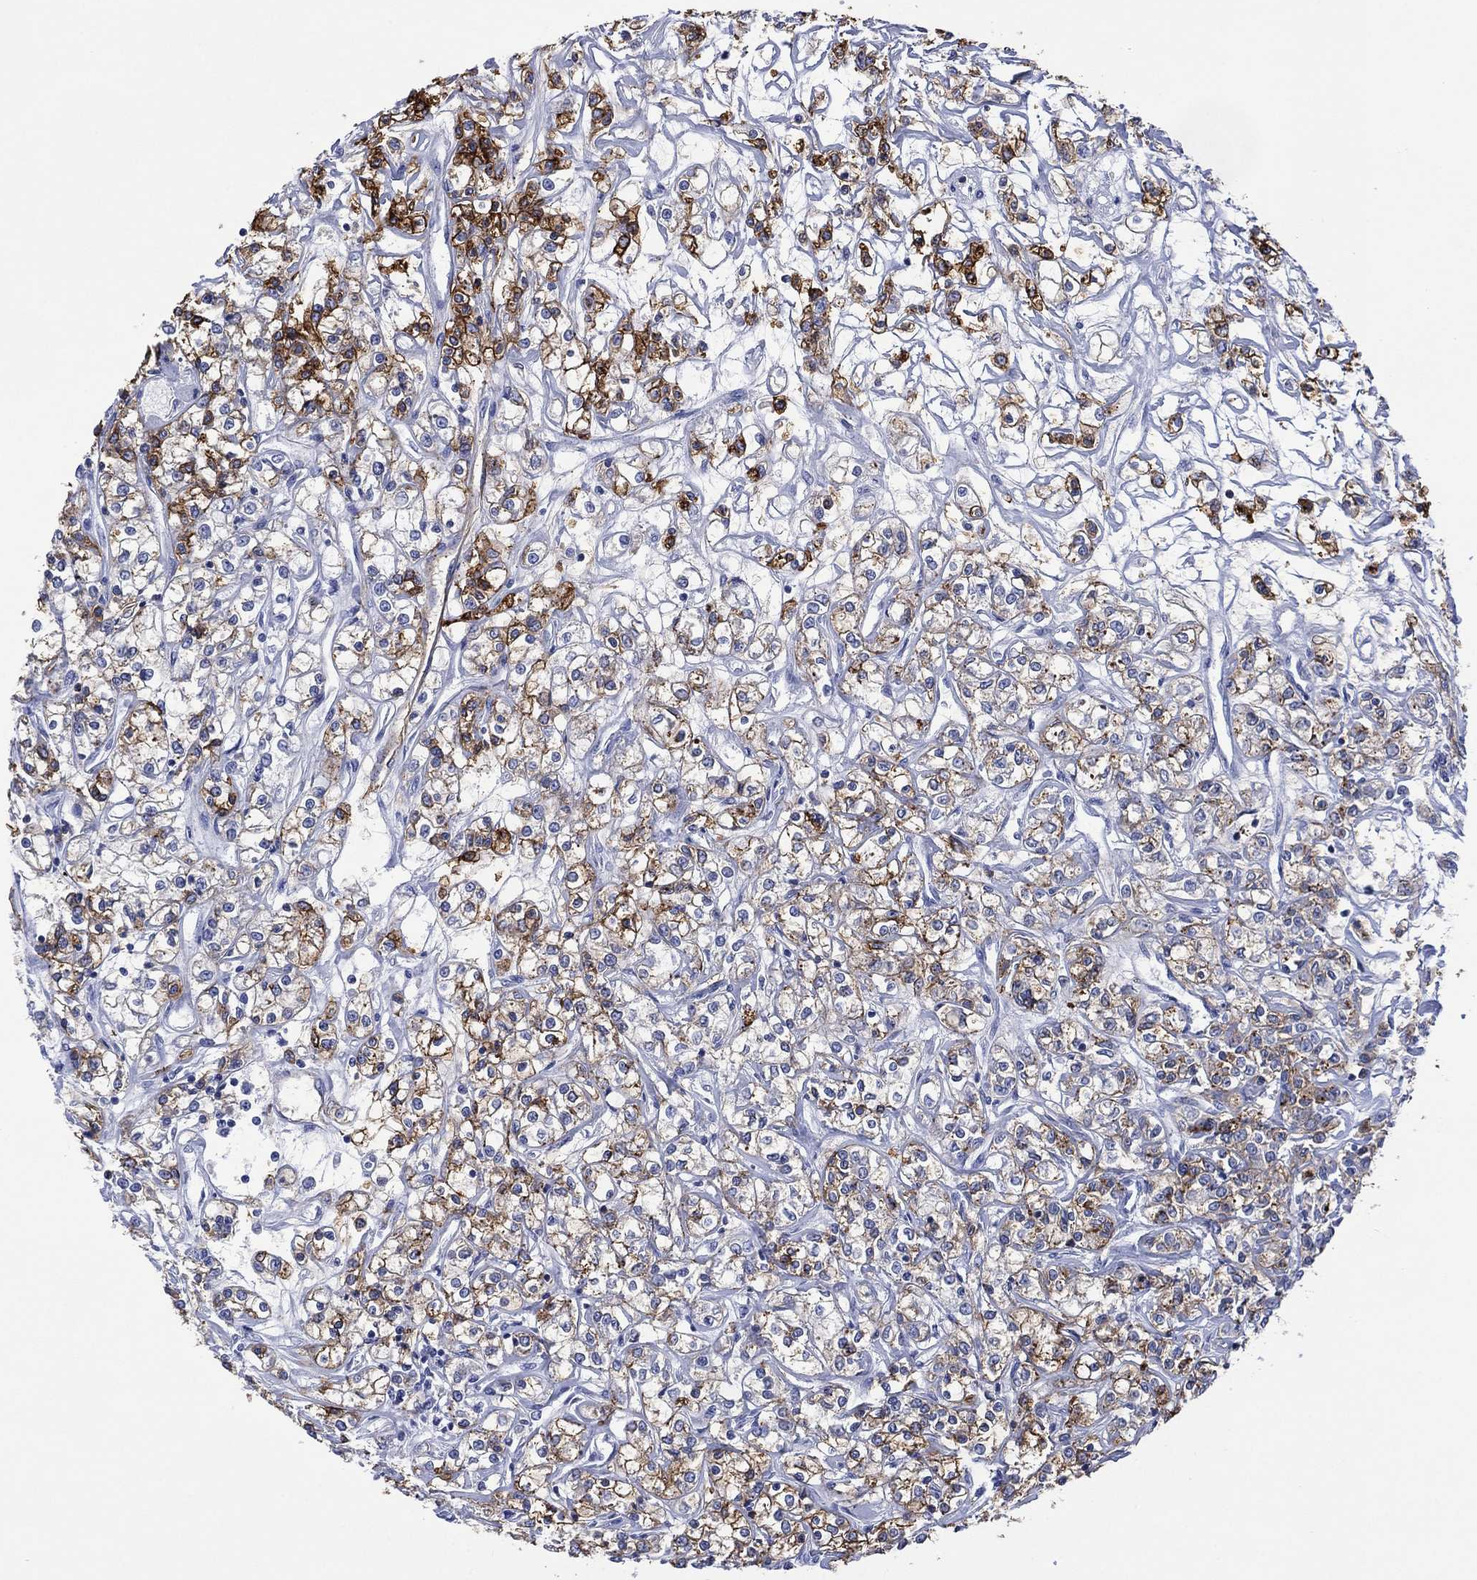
{"staining": {"intensity": "strong", "quantity": "<25%", "location": "cytoplasmic/membranous"}, "tissue": "renal cancer", "cell_type": "Tumor cells", "image_type": "cancer", "snomed": [{"axis": "morphology", "description": "Adenocarcinoma, NOS"}, {"axis": "topography", "description": "Kidney"}], "caption": "A micrograph showing strong cytoplasmic/membranous staining in approximately <25% of tumor cells in renal cancer (adenocarcinoma), as visualized by brown immunohistochemical staining.", "gene": "DPP4", "patient": {"sex": "female", "age": 59}}